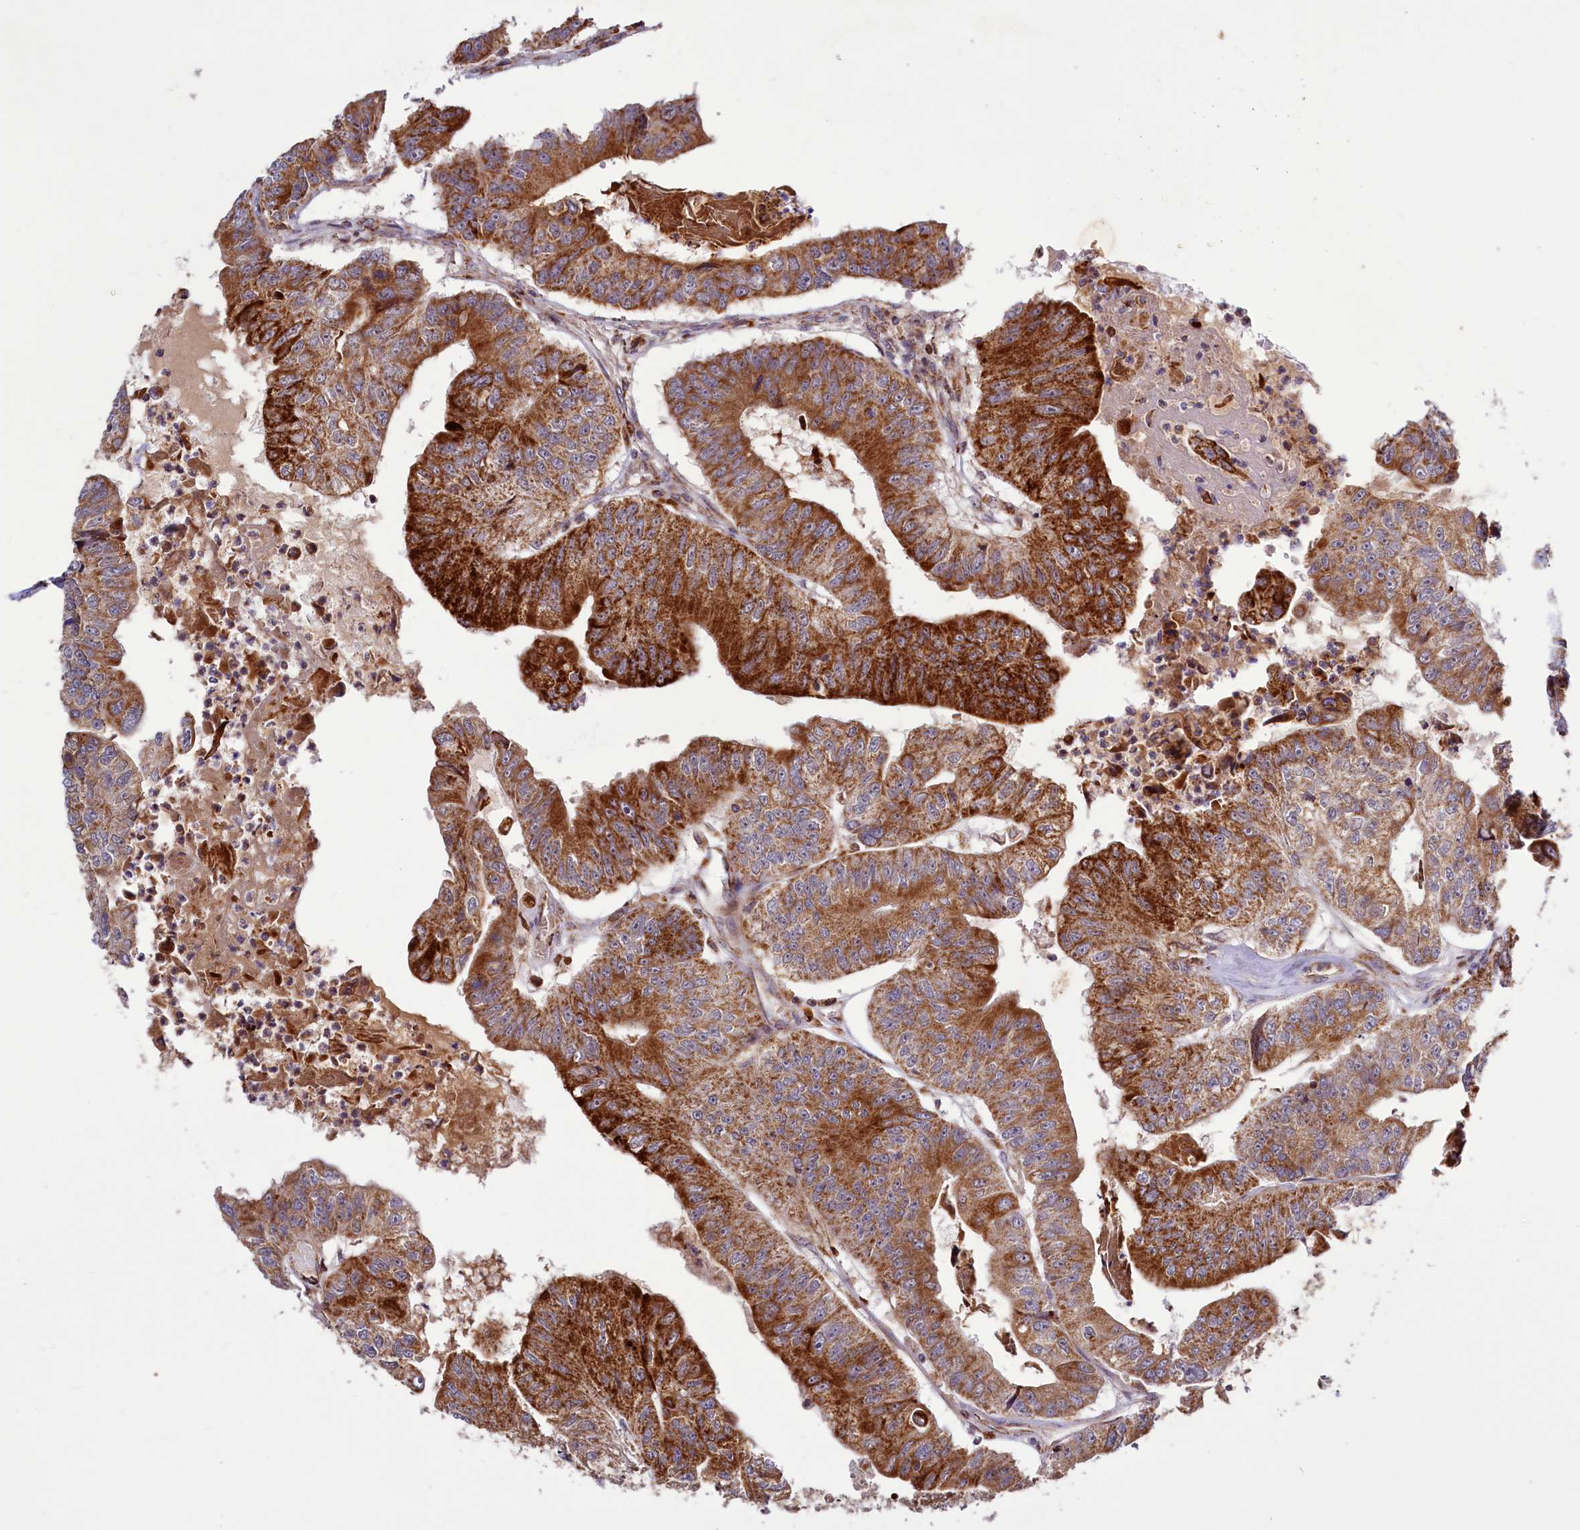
{"staining": {"intensity": "strong", "quantity": ">75%", "location": "cytoplasmic/membranous"}, "tissue": "colorectal cancer", "cell_type": "Tumor cells", "image_type": "cancer", "snomed": [{"axis": "morphology", "description": "Adenocarcinoma, NOS"}, {"axis": "topography", "description": "Colon"}], "caption": "Immunohistochemistry image of human colorectal adenocarcinoma stained for a protein (brown), which demonstrates high levels of strong cytoplasmic/membranous expression in about >75% of tumor cells.", "gene": "DYNC2H1", "patient": {"sex": "female", "age": 67}}